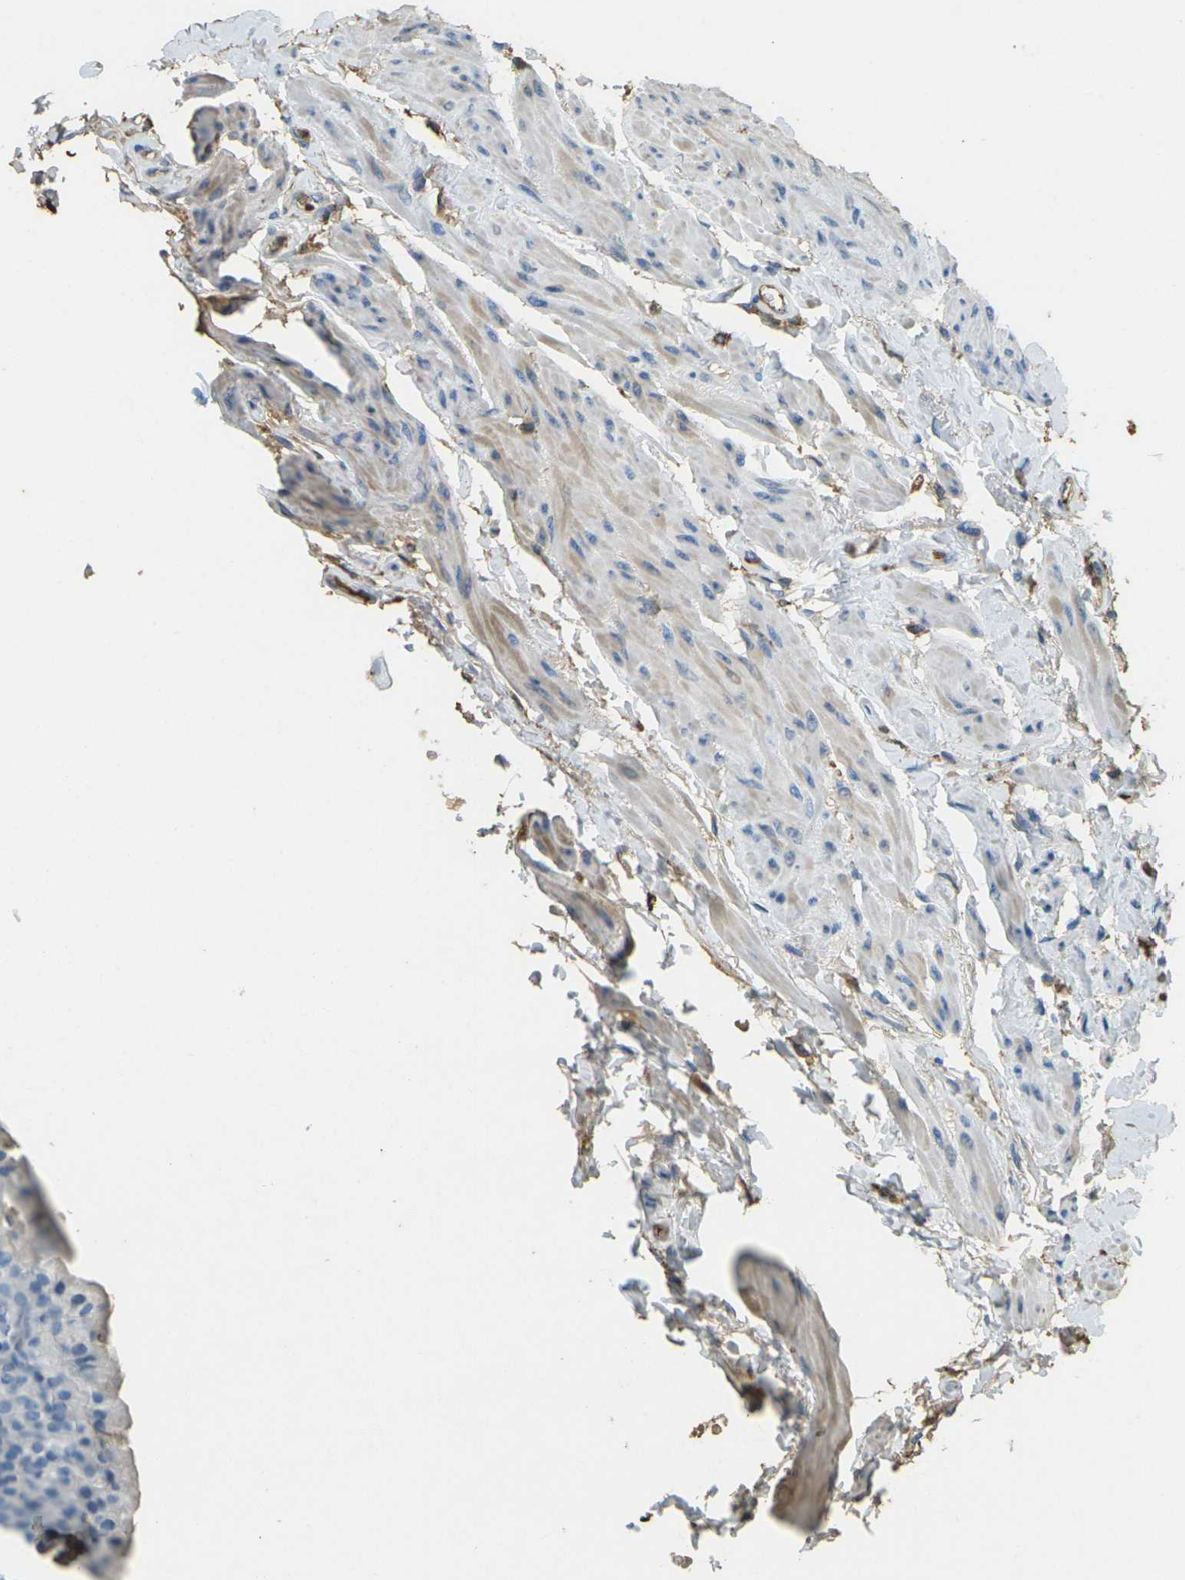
{"staining": {"intensity": "weak", "quantity": "<25%", "location": "cytoplasmic/membranous"}, "tissue": "urinary bladder", "cell_type": "Urothelial cells", "image_type": "normal", "snomed": [{"axis": "morphology", "description": "Normal tissue, NOS"}, {"axis": "topography", "description": "Urinary bladder"}], "caption": "High magnification brightfield microscopy of benign urinary bladder stained with DAB (3,3'-diaminobenzidine) (brown) and counterstained with hematoxylin (blue): urothelial cells show no significant expression.", "gene": "HBB", "patient": {"sex": "female", "age": 79}}